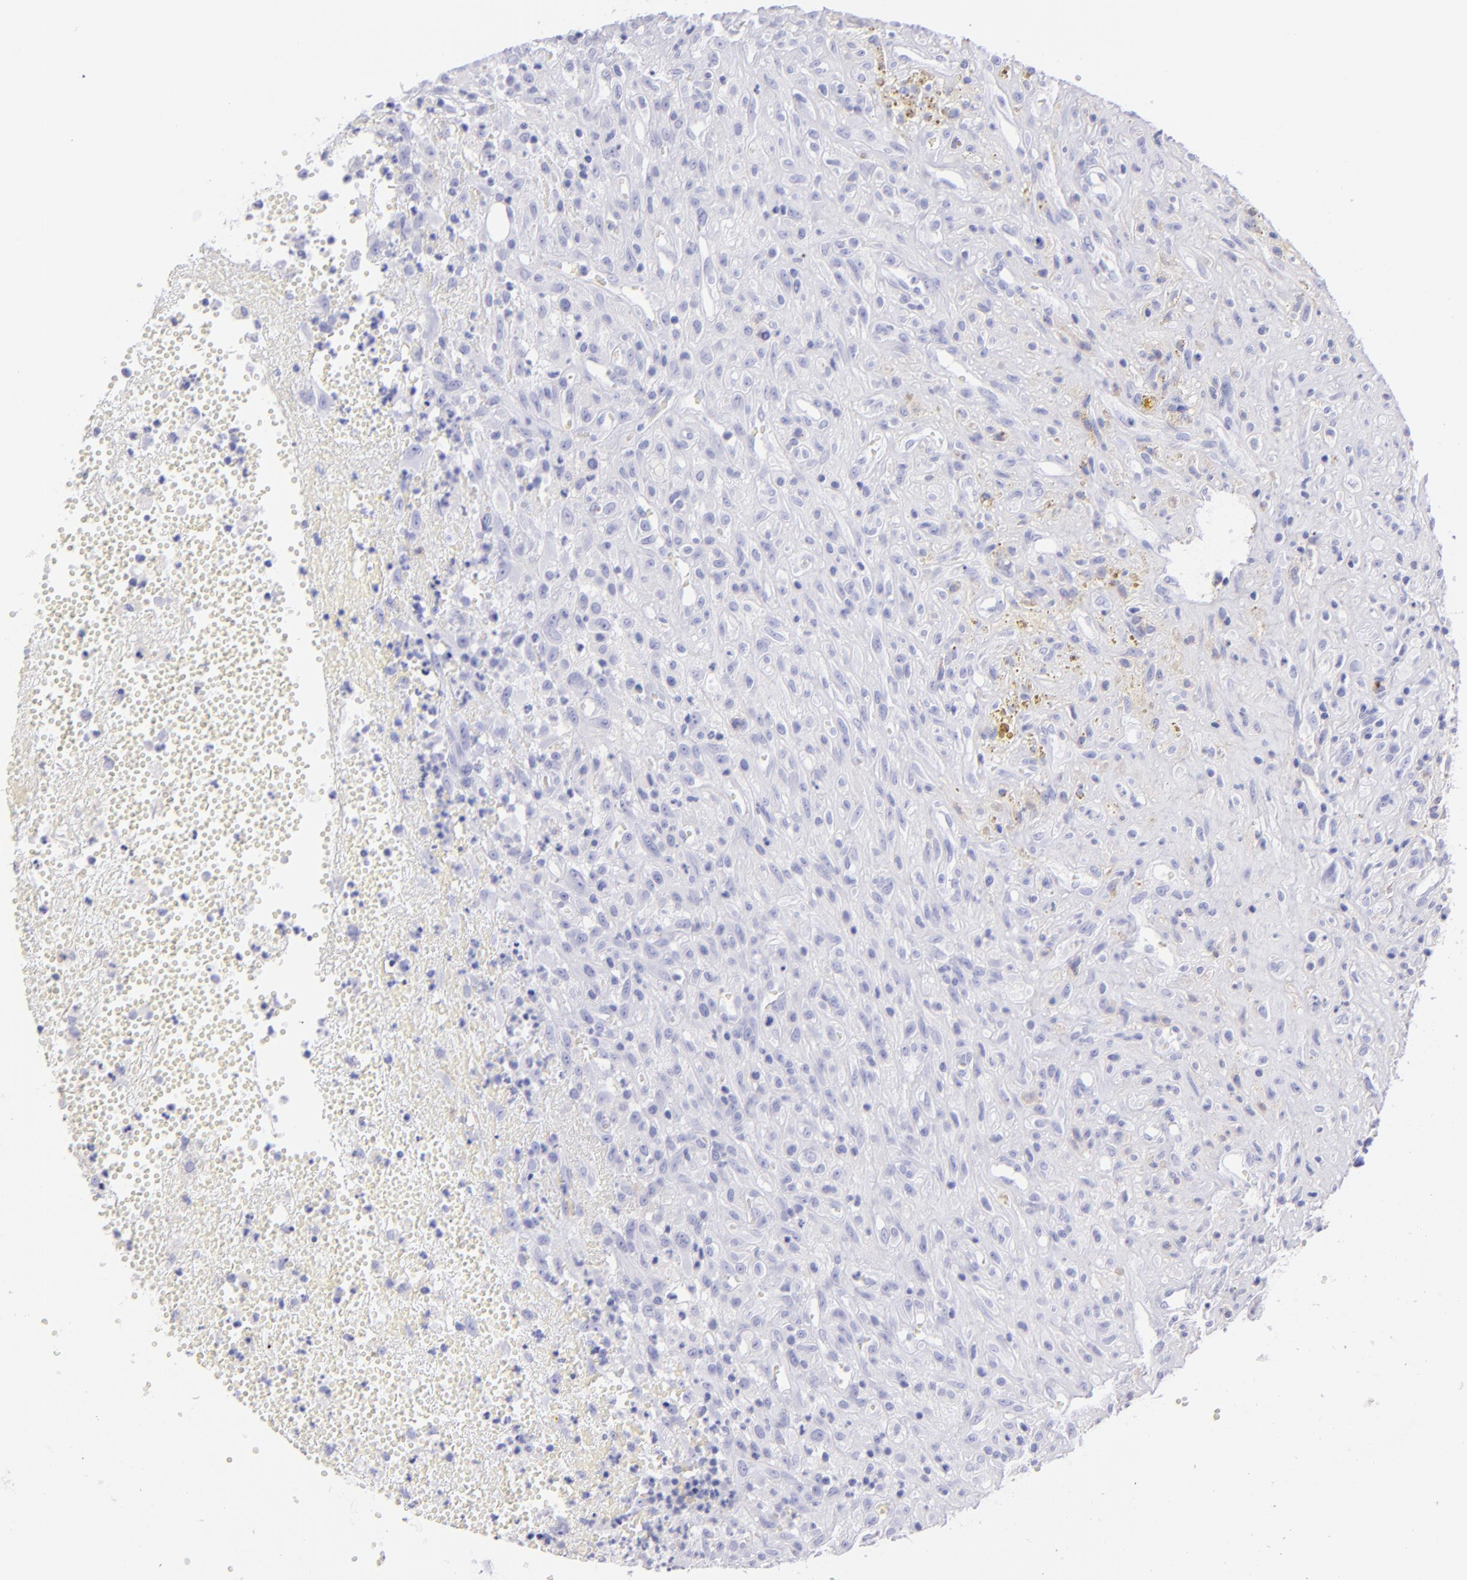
{"staining": {"intensity": "negative", "quantity": "none", "location": "none"}, "tissue": "glioma", "cell_type": "Tumor cells", "image_type": "cancer", "snomed": [{"axis": "morphology", "description": "Glioma, malignant, High grade"}, {"axis": "topography", "description": "Brain"}], "caption": "There is no significant positivity in tumor cells of malignant high-grade glioma.", "gene": "CD72", "patient": {"sex": "male", "age": 66}}